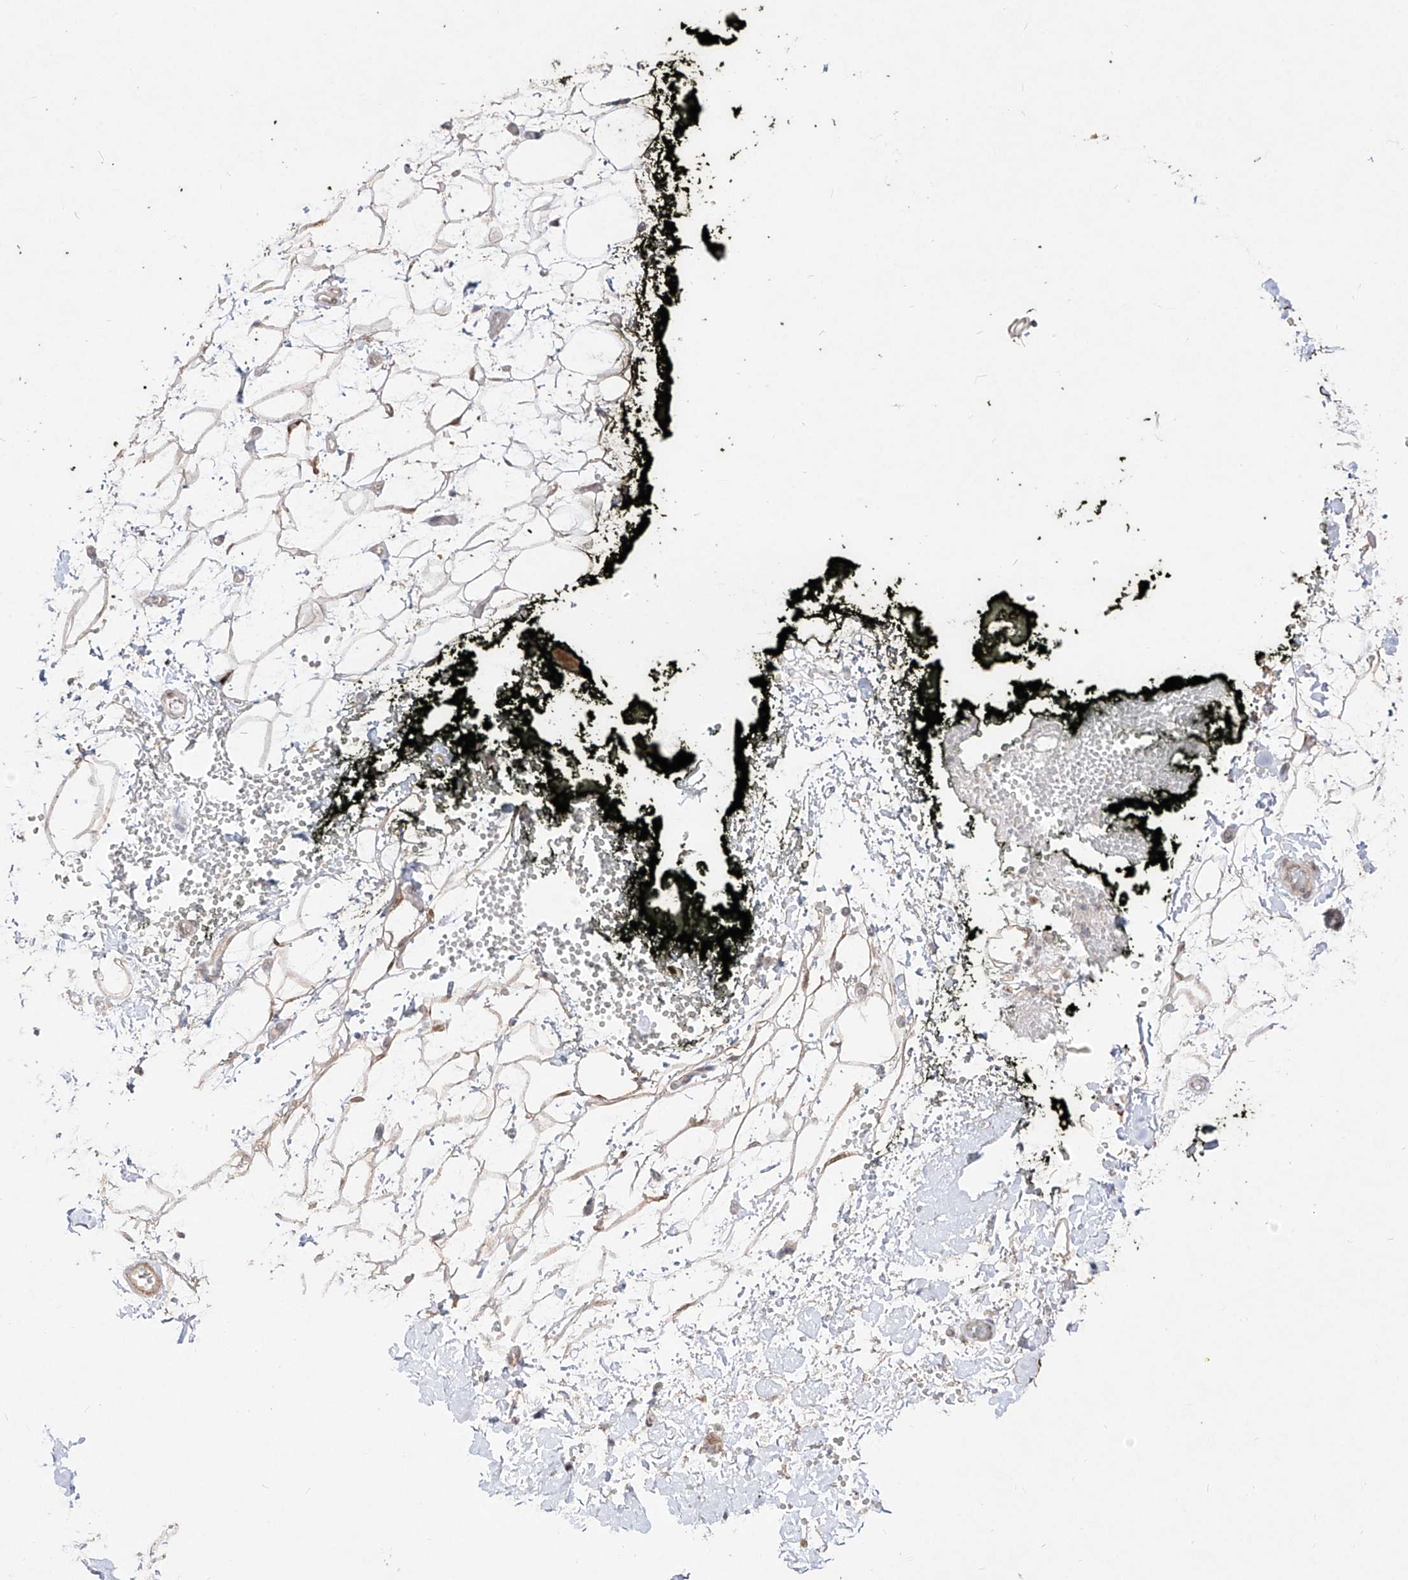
{"staining": {"intensity": "weak", "quantity": ">75%", "location": "cytoplasmic/membranous"}, "tissue": "adipose tissue", "cell_type": "Adipocytes", "image_type": "normal", "snomed": [{"axis": "morphology", "description": "Normal tissue, NOS"}, {"axis": "morphology", "description": "Adenocarcinoma, NOS"}, {"axis": "topography", "description": "Pancreas"}, {"axis": "topography", "description": "Peripheral nerve tissue"}], "caption": "Adipose tissue stained with a brown dye exhibits weak cytoplasmic/membranous positive expression in about >75% of adipocytes.", "gene": "YKT6", "patient": {"sex": "male", "age": 59}}